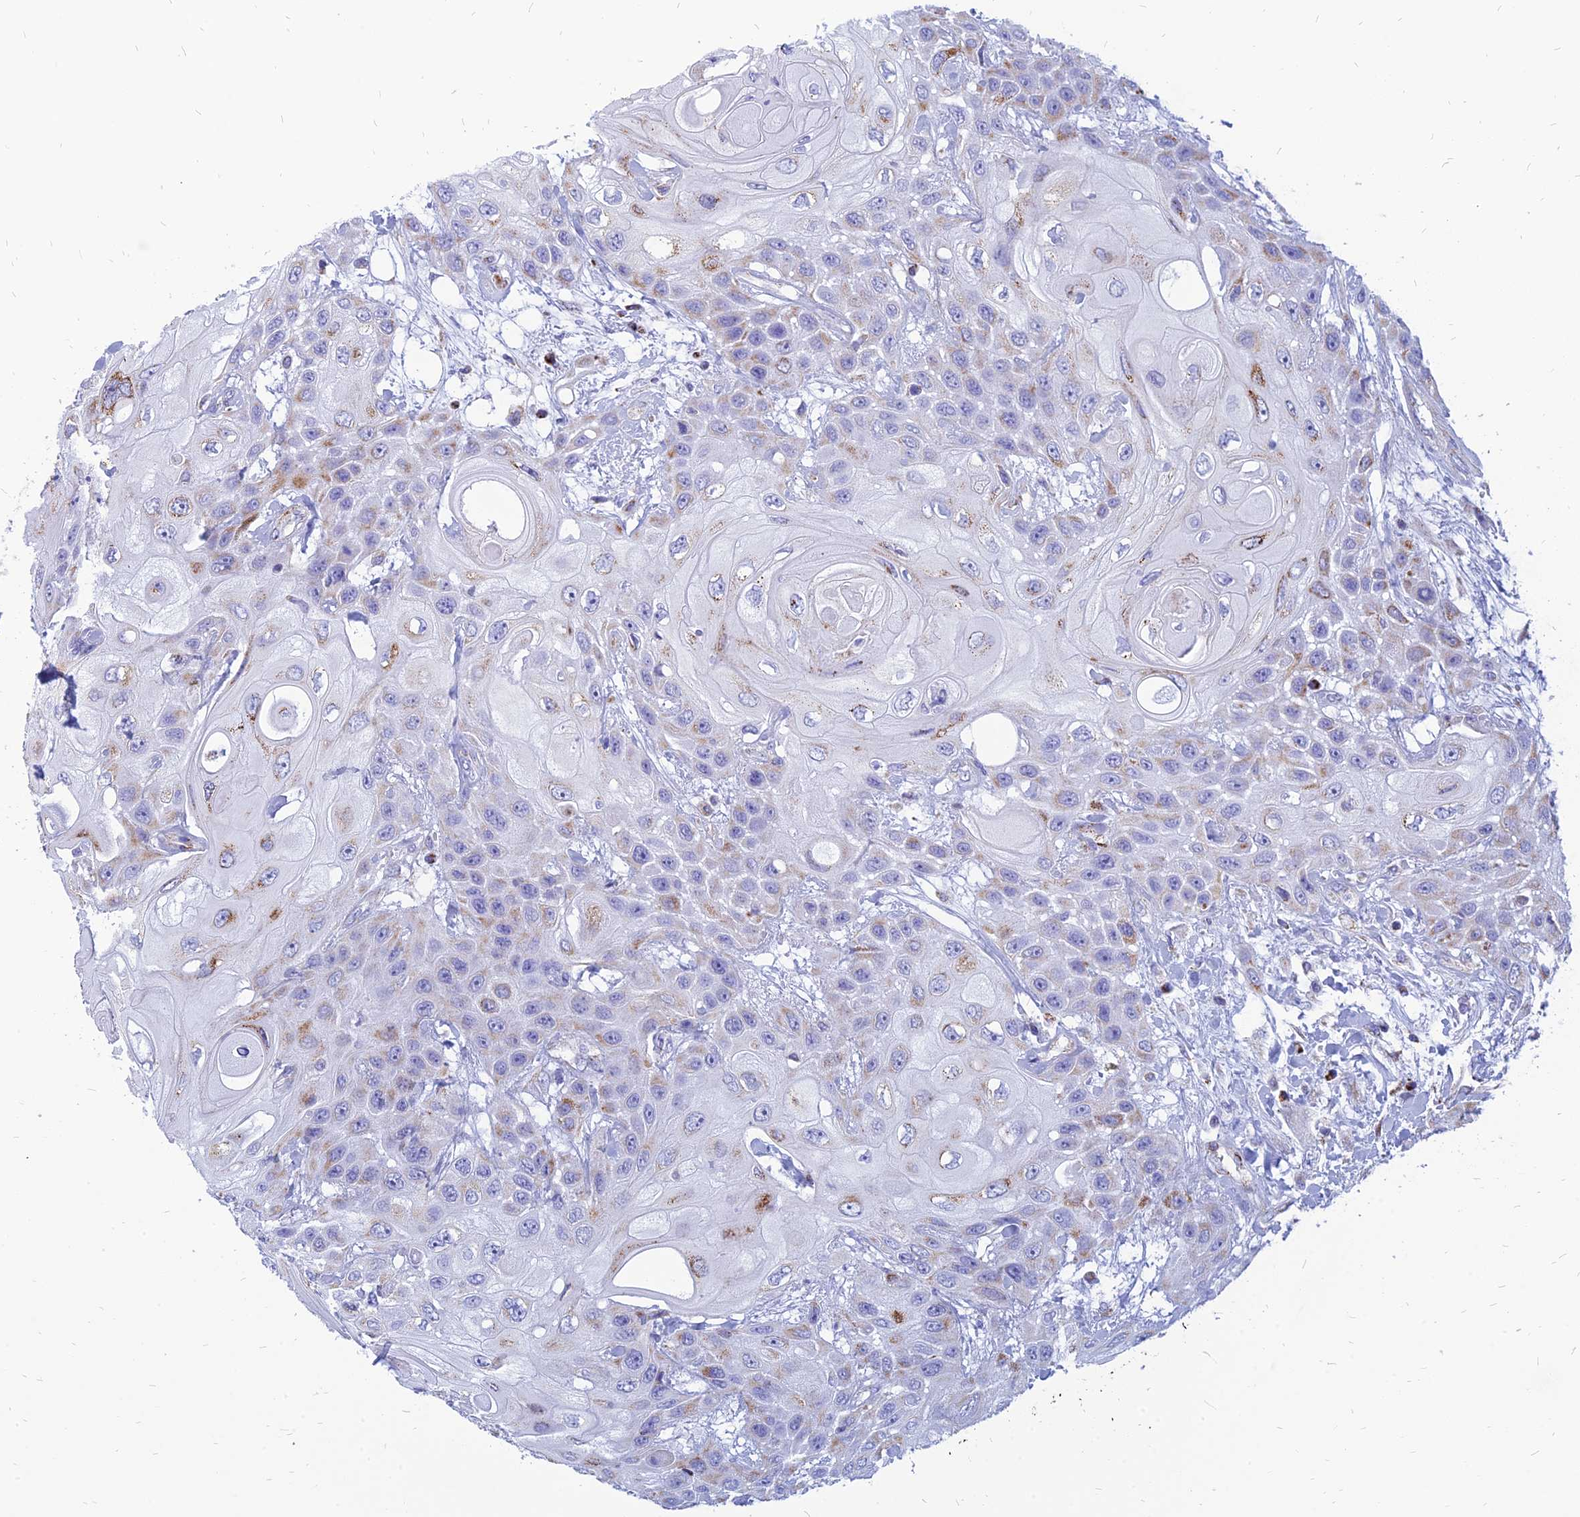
{"staining": {"intensity": "moderate", "quantity": "<25%", "location": "cytoplasmic/membranous"}, "tissue": "head and neck cancer", "cell_type": "Tumor cells", "image_type": "cancer", "snomed": [{"axis": "morphology", "description": "Squamous cell carcinoma, NOS"}, {"axis": "topography", "description": "Head-Neck"}], "caption": "This is a micrograph of IHC staining of squamous cell carcinoma (head and neck), which shows moderate positivity in the cytoplasmic/membranous of tumor cells.", "gene": "PACC1", "patient": {"sex": "female", "age": 43}}